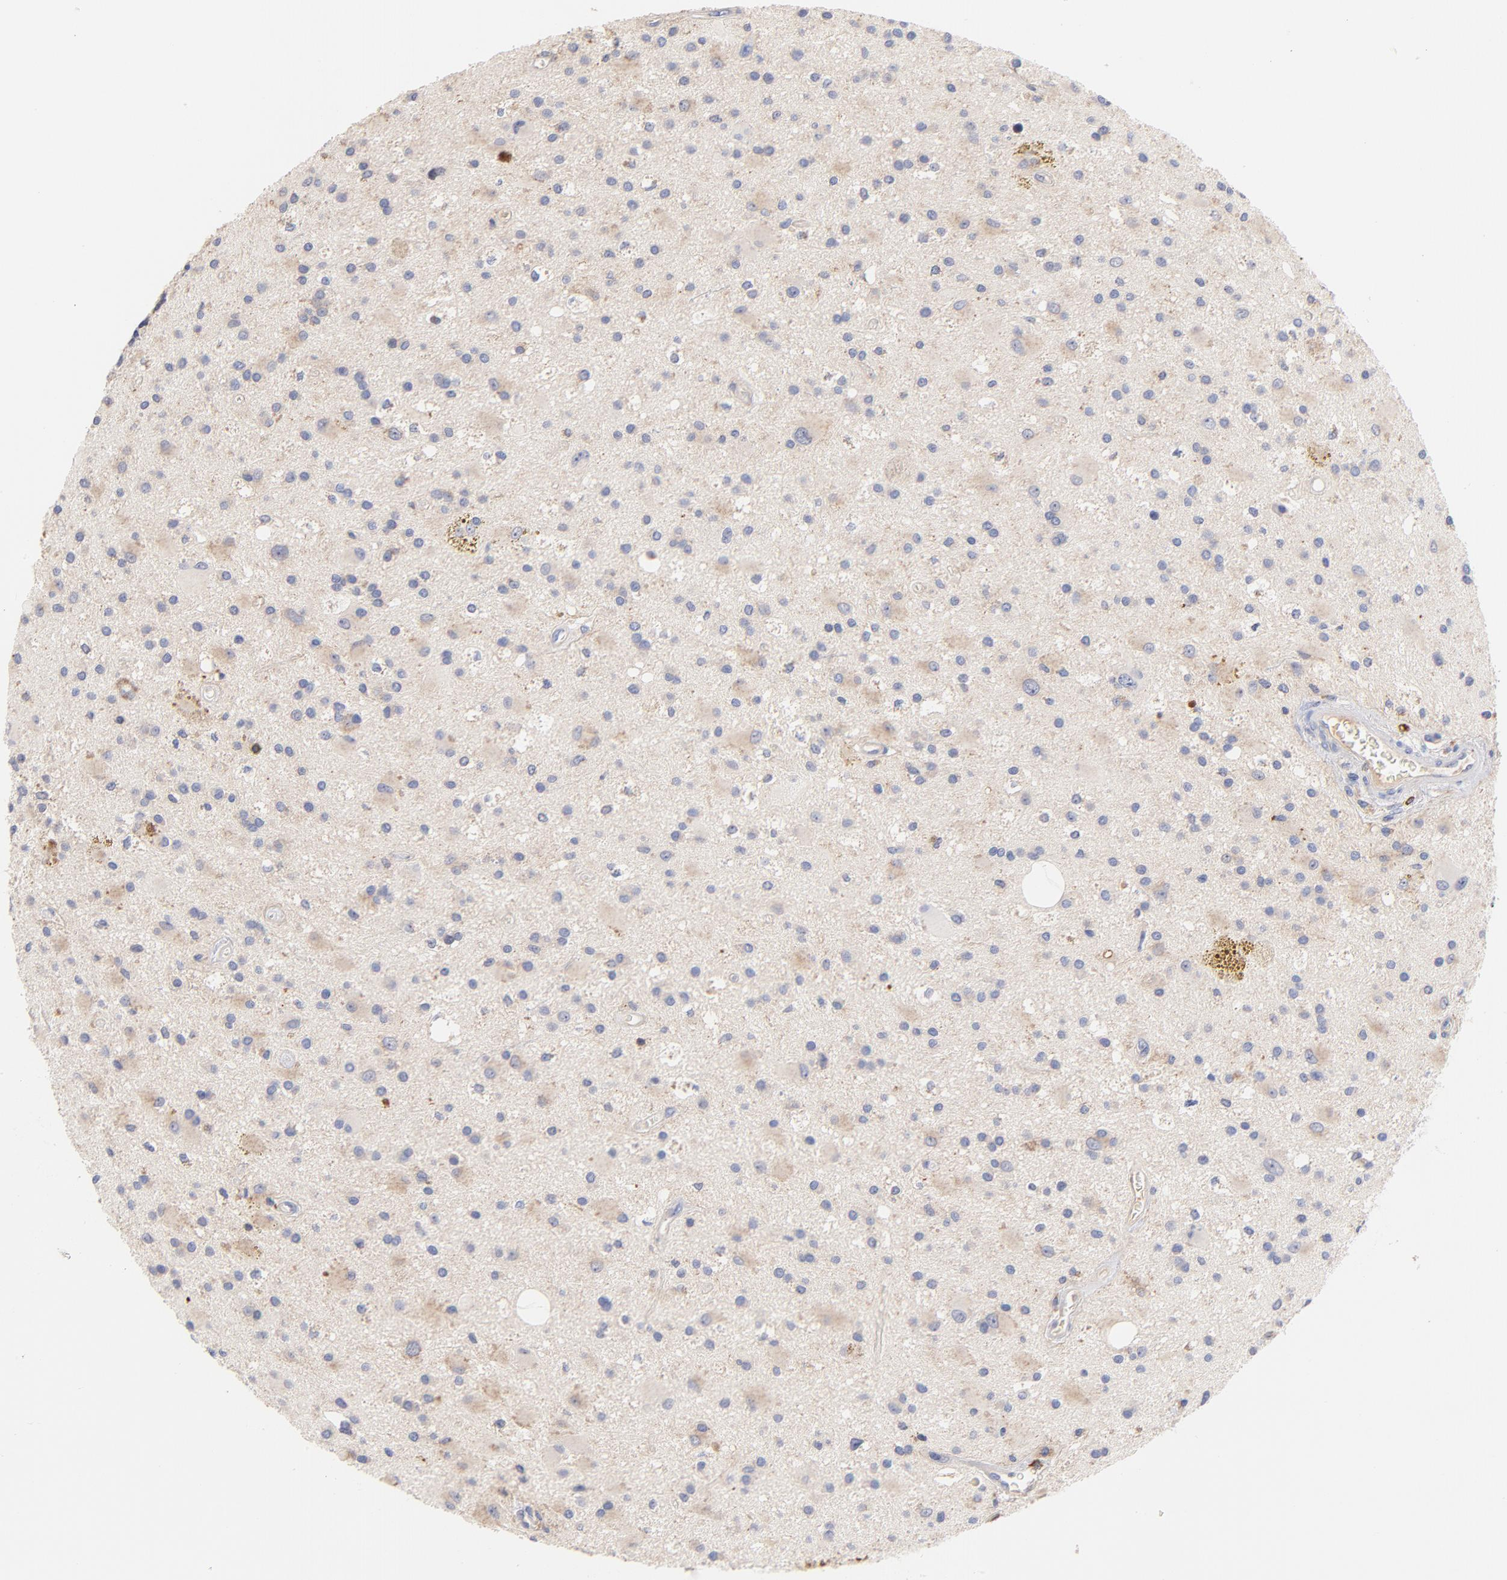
{"staining": {"intensity": "weak", "quantity": "<25%", "location": "cytoplasmic/membranous"}, "tissue": "glioma", "cell_type": "Tumor cells", "image_type": "cancer", "snomed": [{"axis": "morphology", "description": "Glioma, malignant, Low grade"}, {"axis": "topography", "description": "Brain"}], "caption": "Tumor cells are negative for protein expression in human malignant glioma (low-grade). (DAB (3,3'-diaminobenzidine) immunohistochemistry (IHC) with hematoxylin counter stain).", "gene": "KREMEN2", "patient": {"sex": "male", "age": 58}}